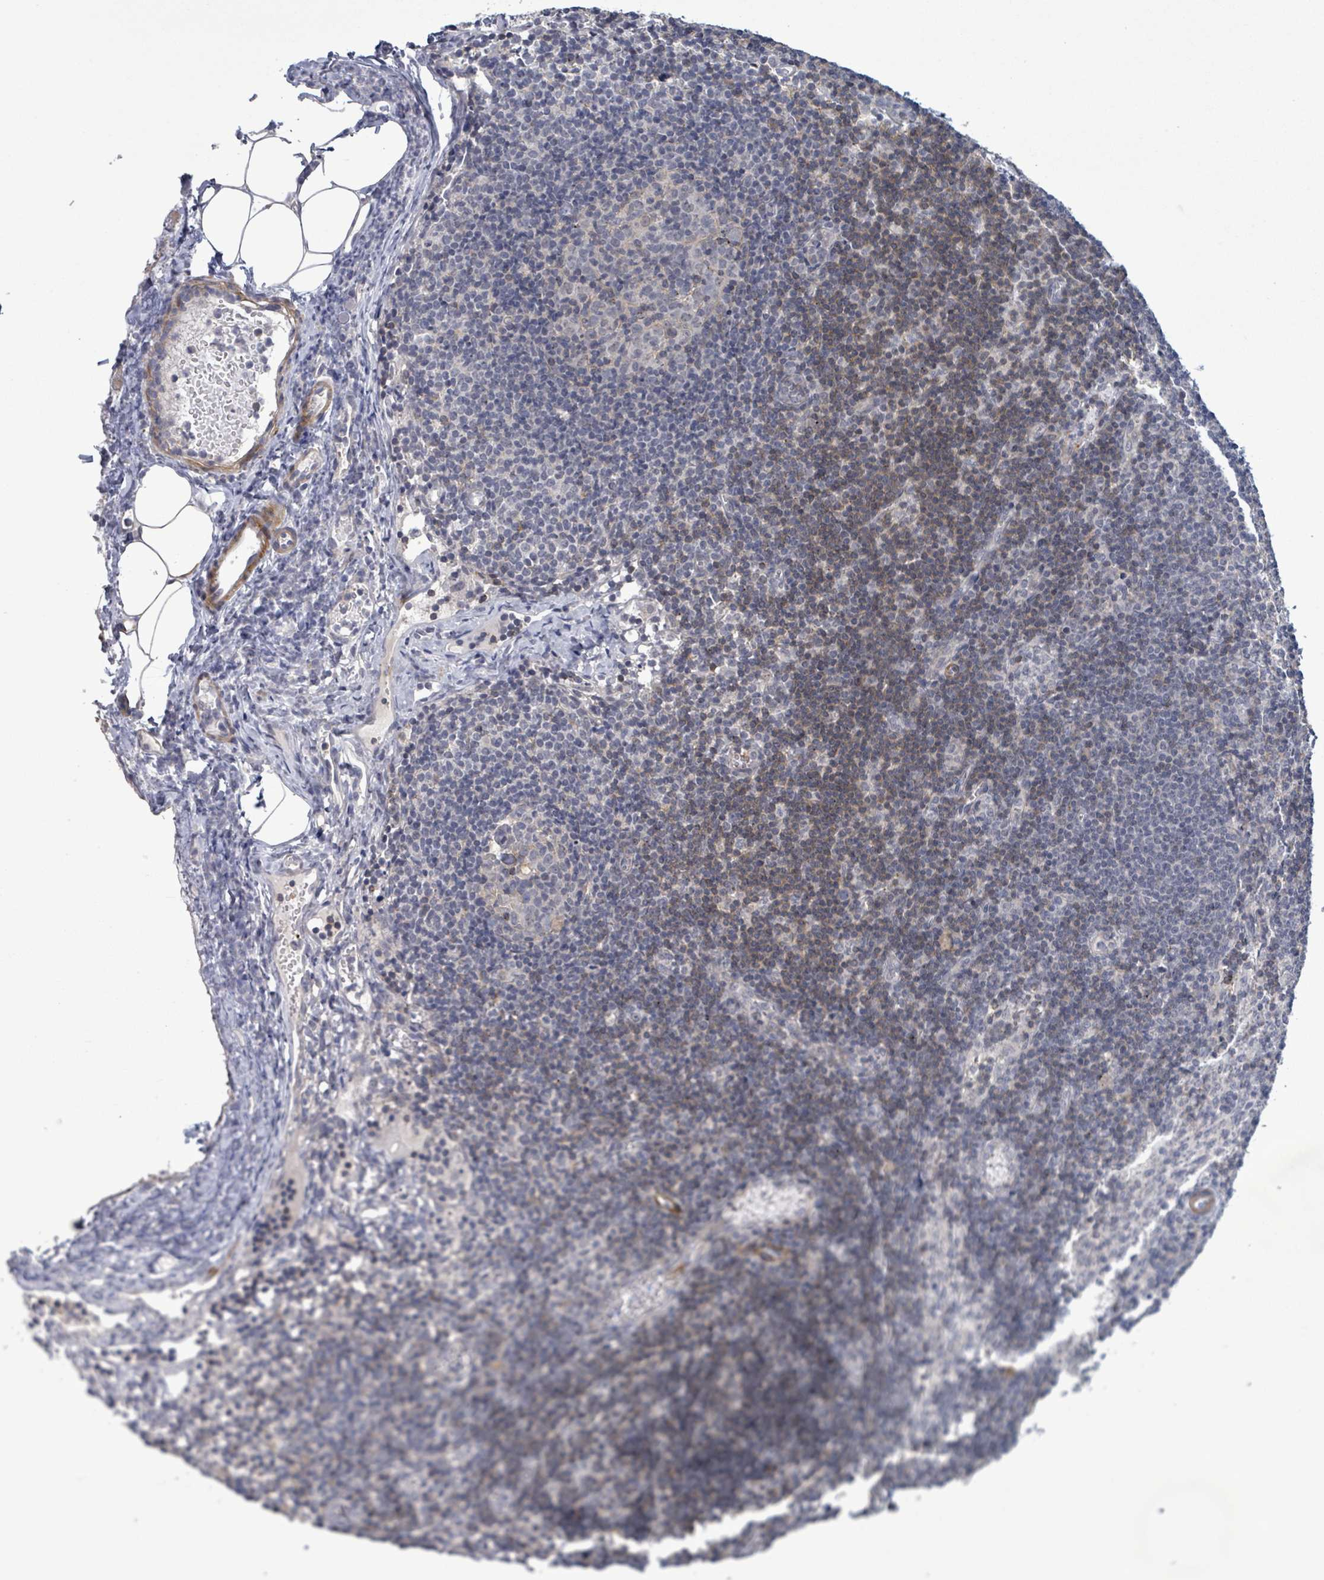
{"staining": {"intensity": "negative", "quantity": "none", "location": "none"}, "tissue": "lymph node", "cell_type": "Germinal center cells", "image_type": "normal", "snomed": [{"axis": "morphology", "description": "Normal tissue, NOS"}, {"axis": "topography", "description": "Lymph node"}], "caption": "Lymph node was stained to show a protein in brown. There is no significant positivity in germinal center cells. (DAB immunohistochemistry (IHC) visualized using brightfield microscopy, high magnification).", "gene": "AMMECR1", "patient": {"sex": "female", "age": 37}}